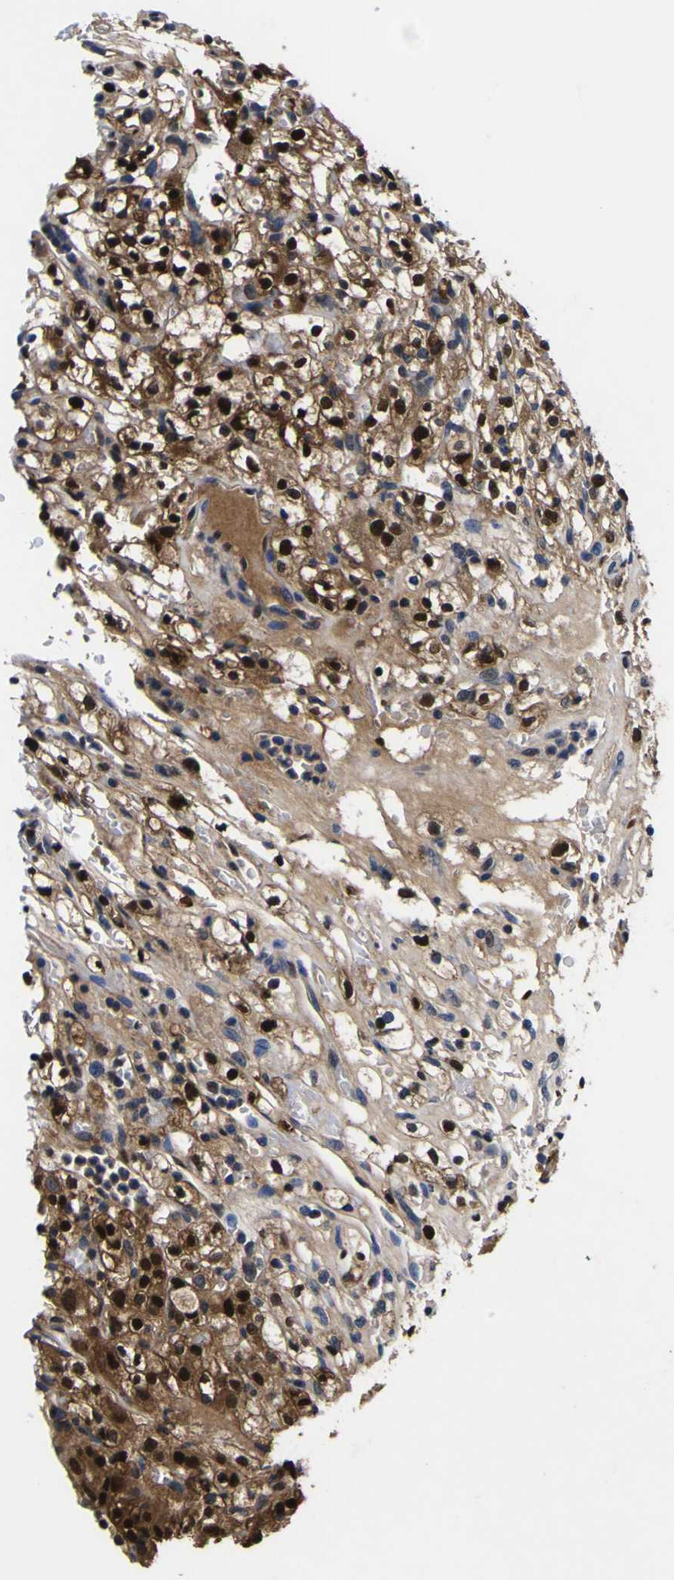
{"staining": {"intensity": "strong", "quantity": ">75%", "location": "cytoplasmic/membranous,nuclear"}, "tissue": "renal cancer", "cell_type": "Tumor cells", "image_type": "cancer", "snomed": [{"axis": "morphology", "description": "Normal tissue, NOS"}, {"axis": "morphology", "description": "Adenocarcinoma, NOS"}, {"axis": "topography", "description": "Kidney"}], "caption": "Protein staining reveals strong cytoplasmic/membranous and nuclear staining in about >75% of tumor cells in renal cancer. Nuclei are stained in blue.", "gene": "FAM110B", "patient": {"sex": "female", "age": 72}}